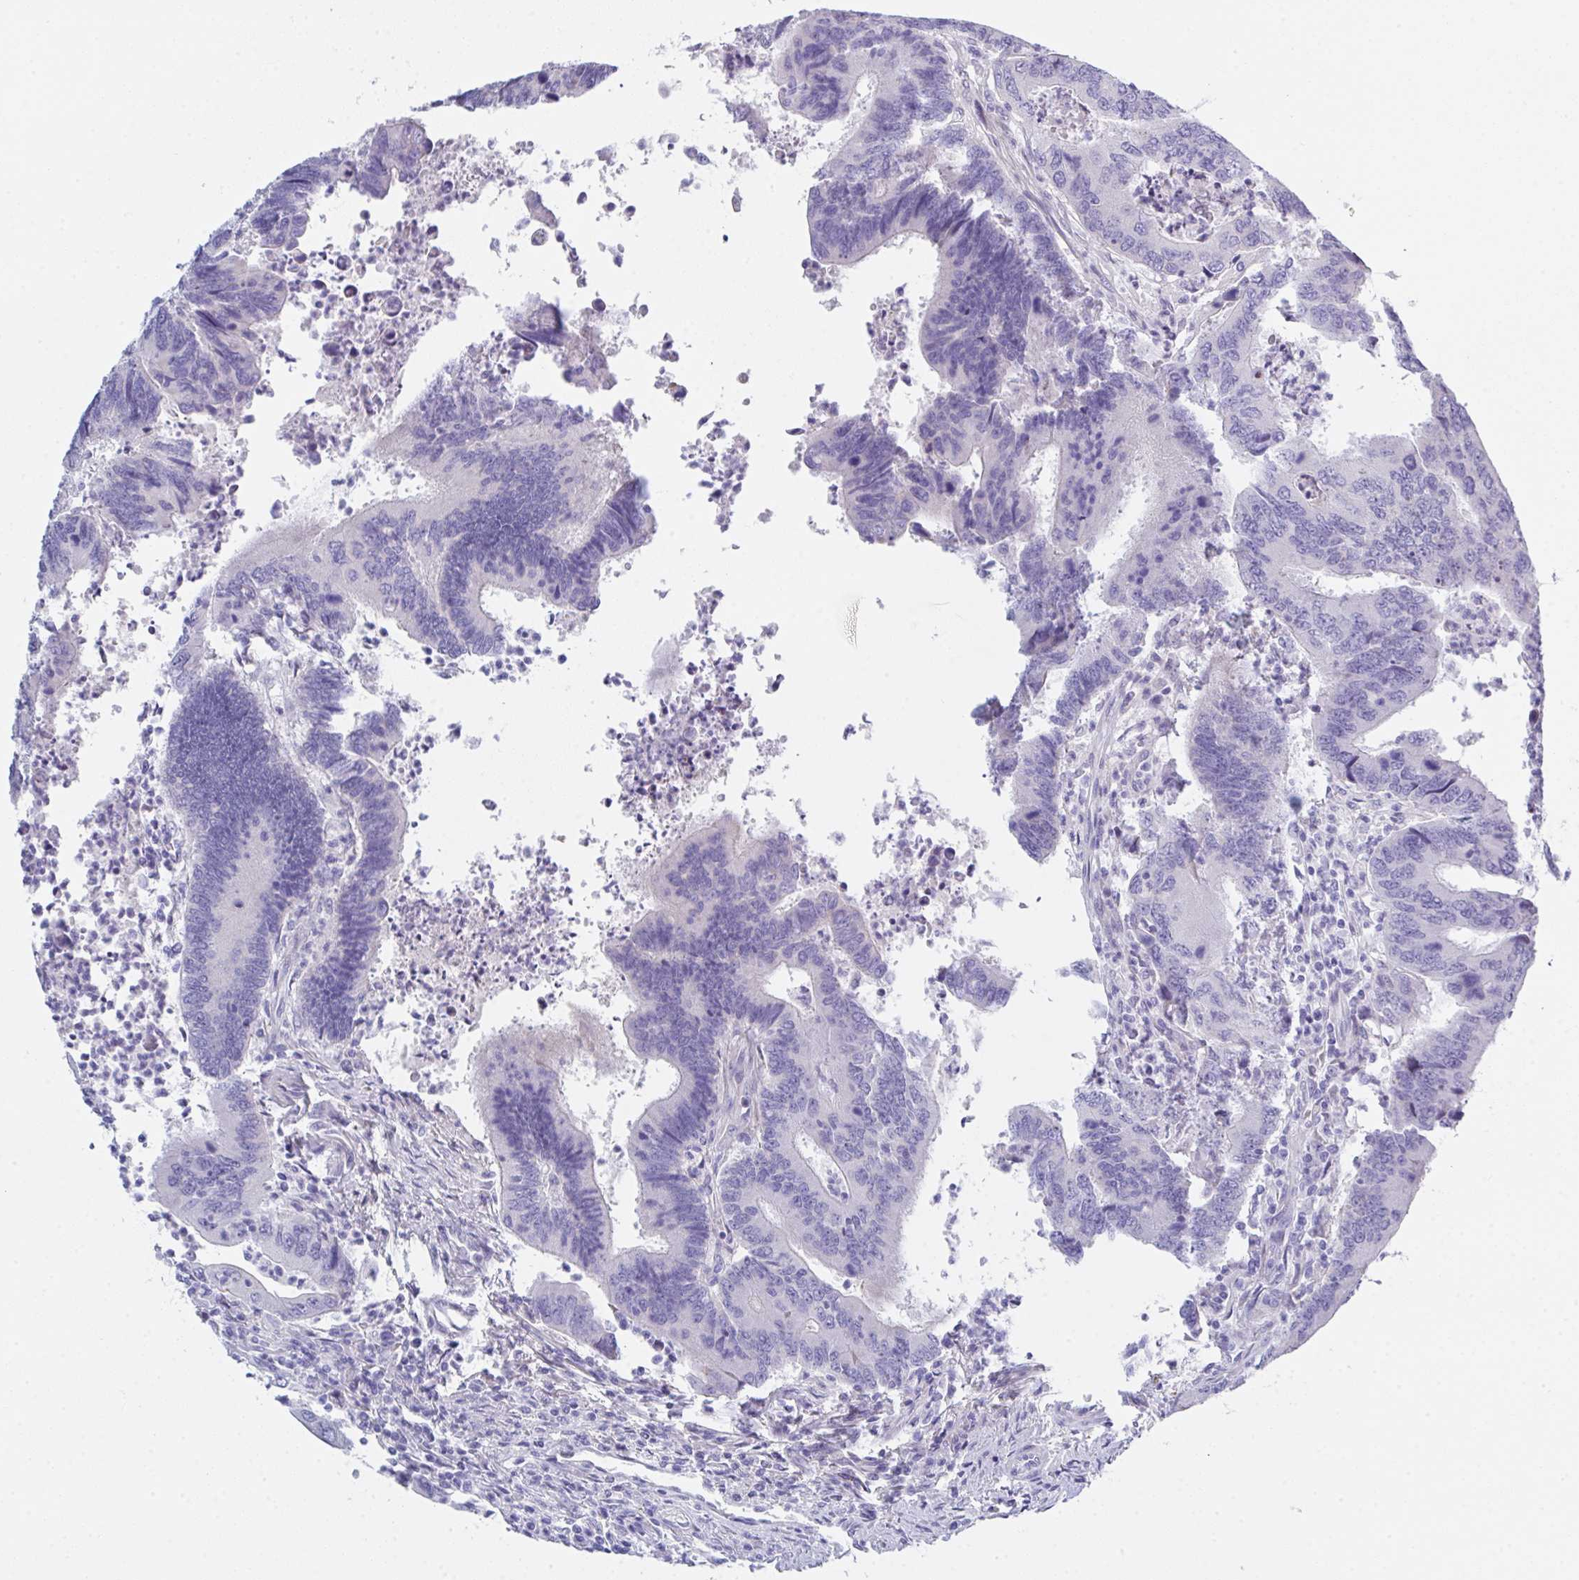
{"staining": {"intensity": "negative", "quantity": "none", "location": "none"}, "tissue": "colorectal cancer", "cell_type": "Tumor cells", "image_type": "cancer", "snomed": [{"axis": "morphology", "description": "Adenocarcinoma, NOS"}, {"axis": "topography", "description": "Colon"}], "caption": "High magnification brightfield microscopy of colorectal cancer (adenocarcinoma) stained with DAB (brown) and counterstained with hematoxylin (blue): tumor cells show no significant staining.", "gene": "FBXO47", "patient": {"sex": "female", "age": 67}}